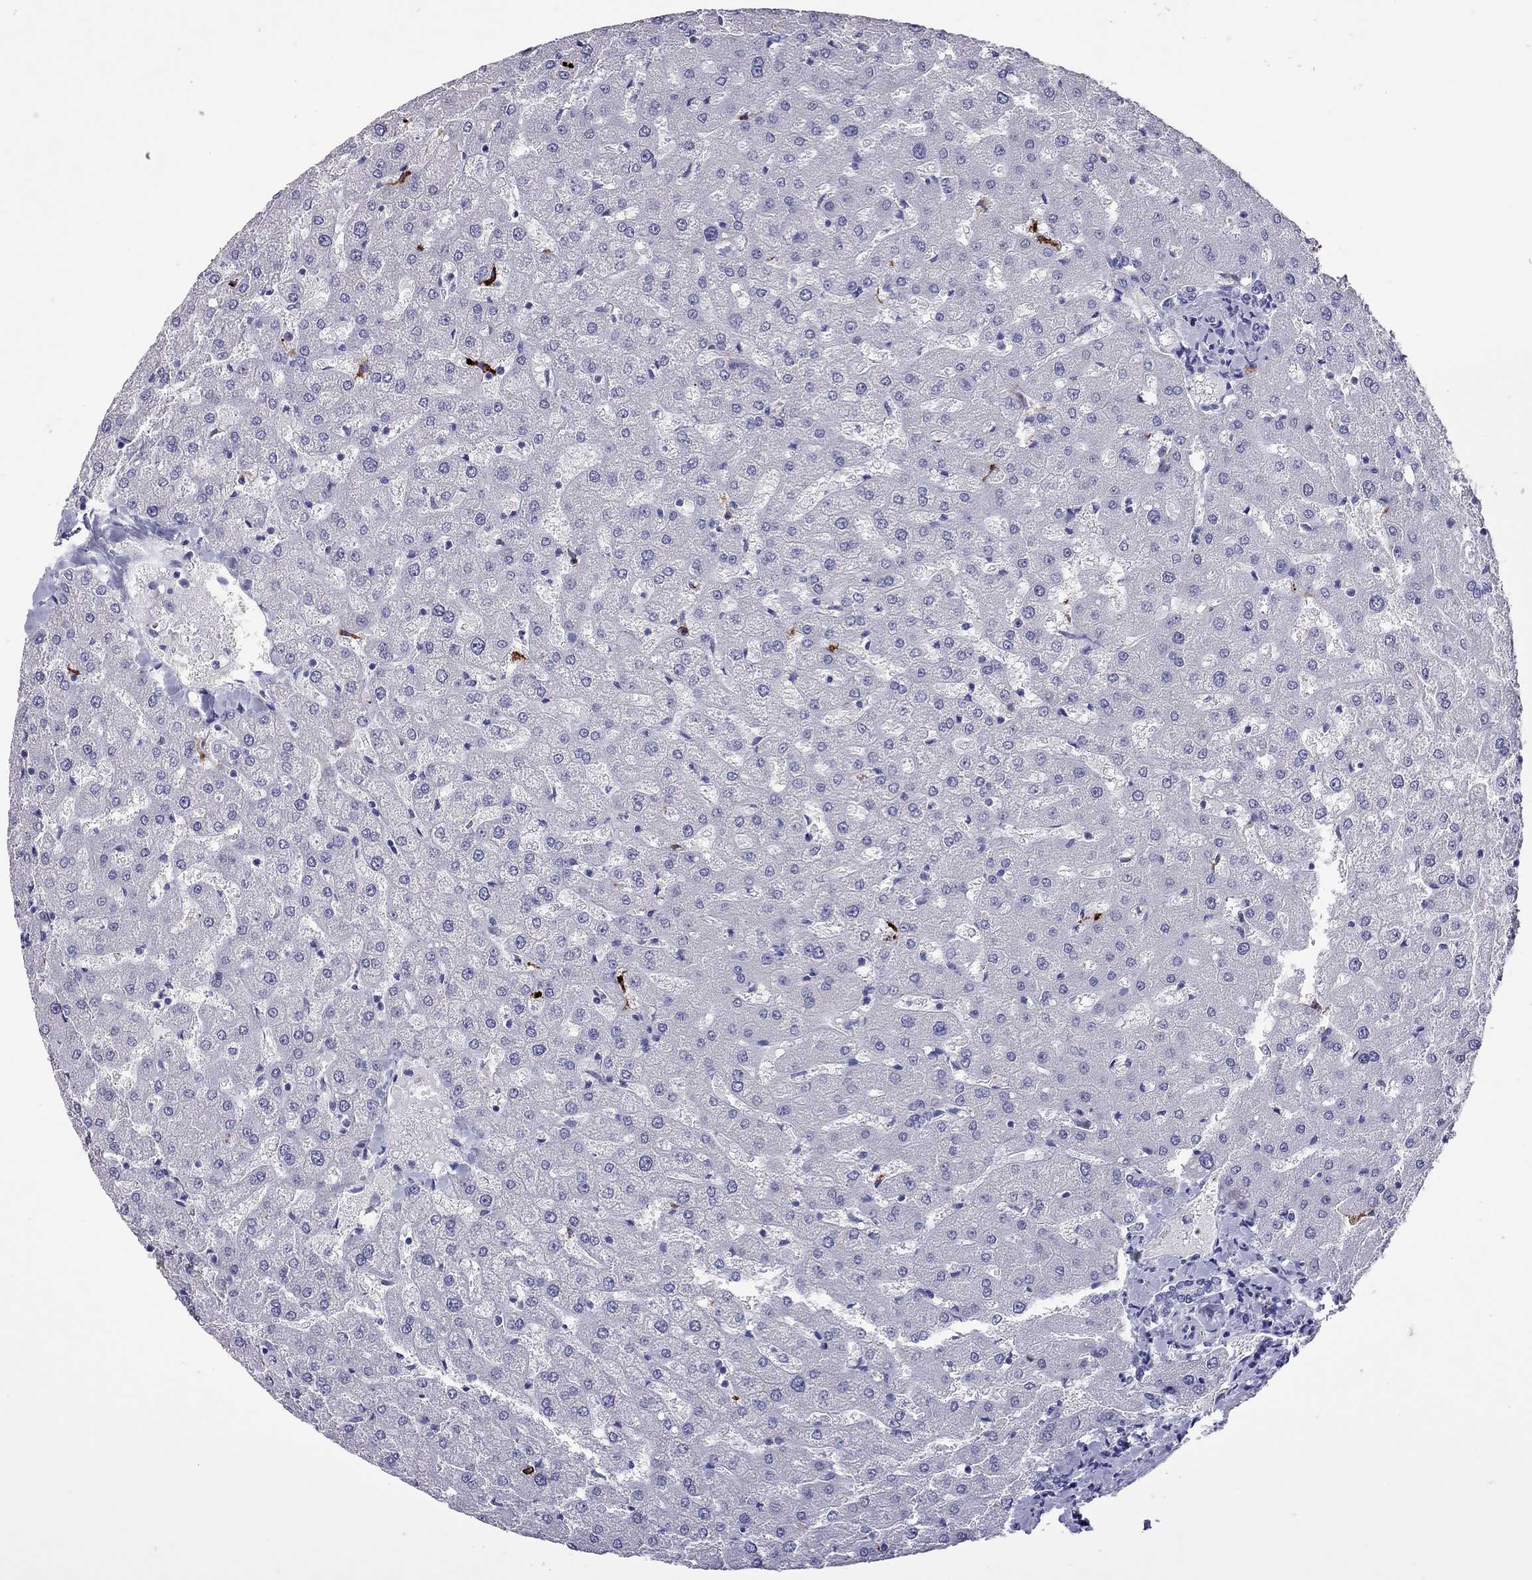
{"staining": {"intensity": "negative", "quantity": "none", "location": "none"}, "tissue": "liver", "cell_type": "Cholangiocytes", "image_type": "normal", "snomed": [{"axis": "morphology", "description": "Normal tissue, NOS"}, {"axis": "topography", "description": "Liver"}], "caption": "Immunohistochemical staining of benign human liver demonstrates no significant staining in cholangiocytes.", "gene": "SLAMF1", "patient": {"sex": "female", "age": 50}}